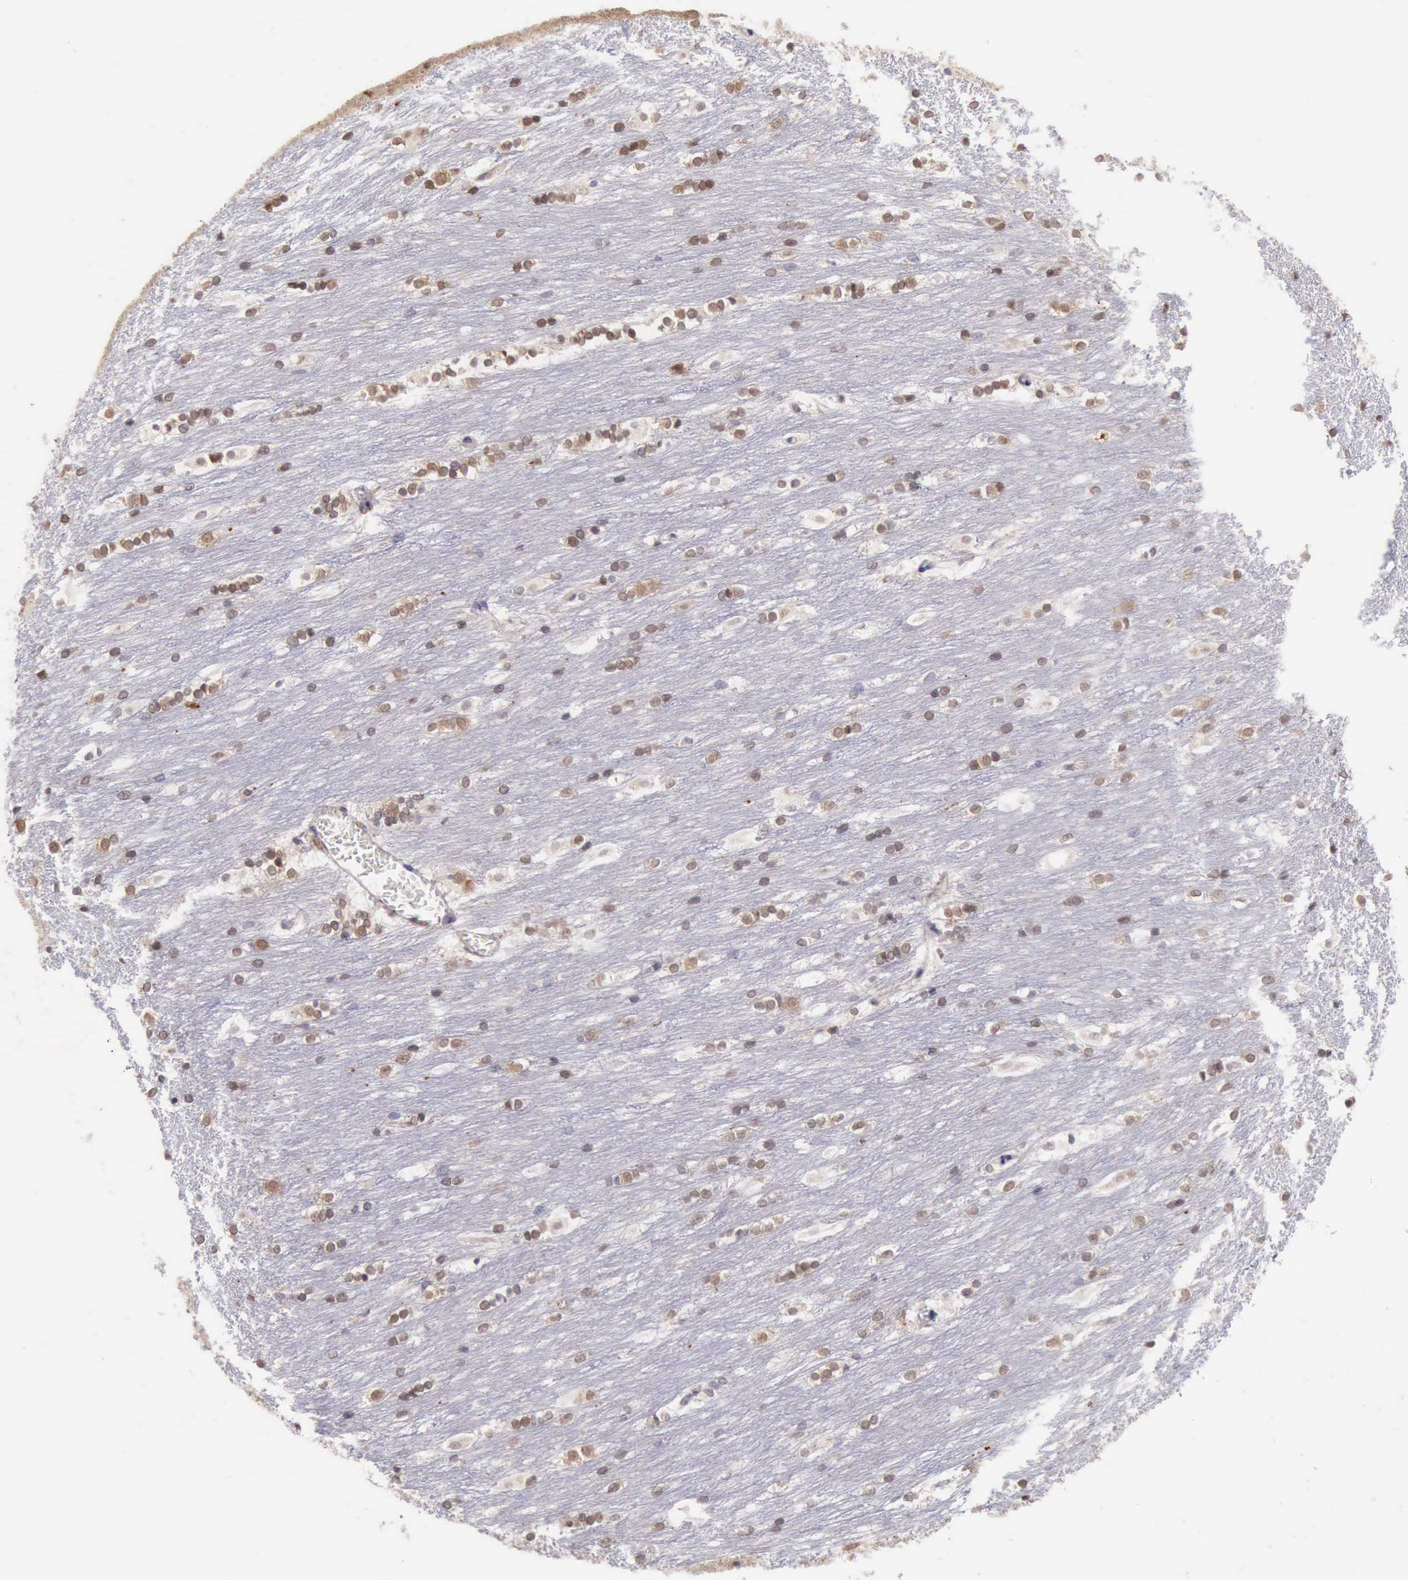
{"staining": {"intensity": "weak", "quantity": "25%-75%", "location": "cytoplasmic/membranous,nuclear"}, "tissue": "caudate", "cell_type": "Glial cells", "image_type": "normal", "snomed": [{"axis": "morphology", "description": "Normal tissue, NOS"}, {"axis": "topography", "description": "Lateral ventricle wall"}], "caption": "The immunohistochemical stain highlights weak cytoplasmic/membranous,nuclear positivity in glial cells of normal caudate.", "gene": "DNAJB7", "patient": {"sex": "female", "age": 19}}